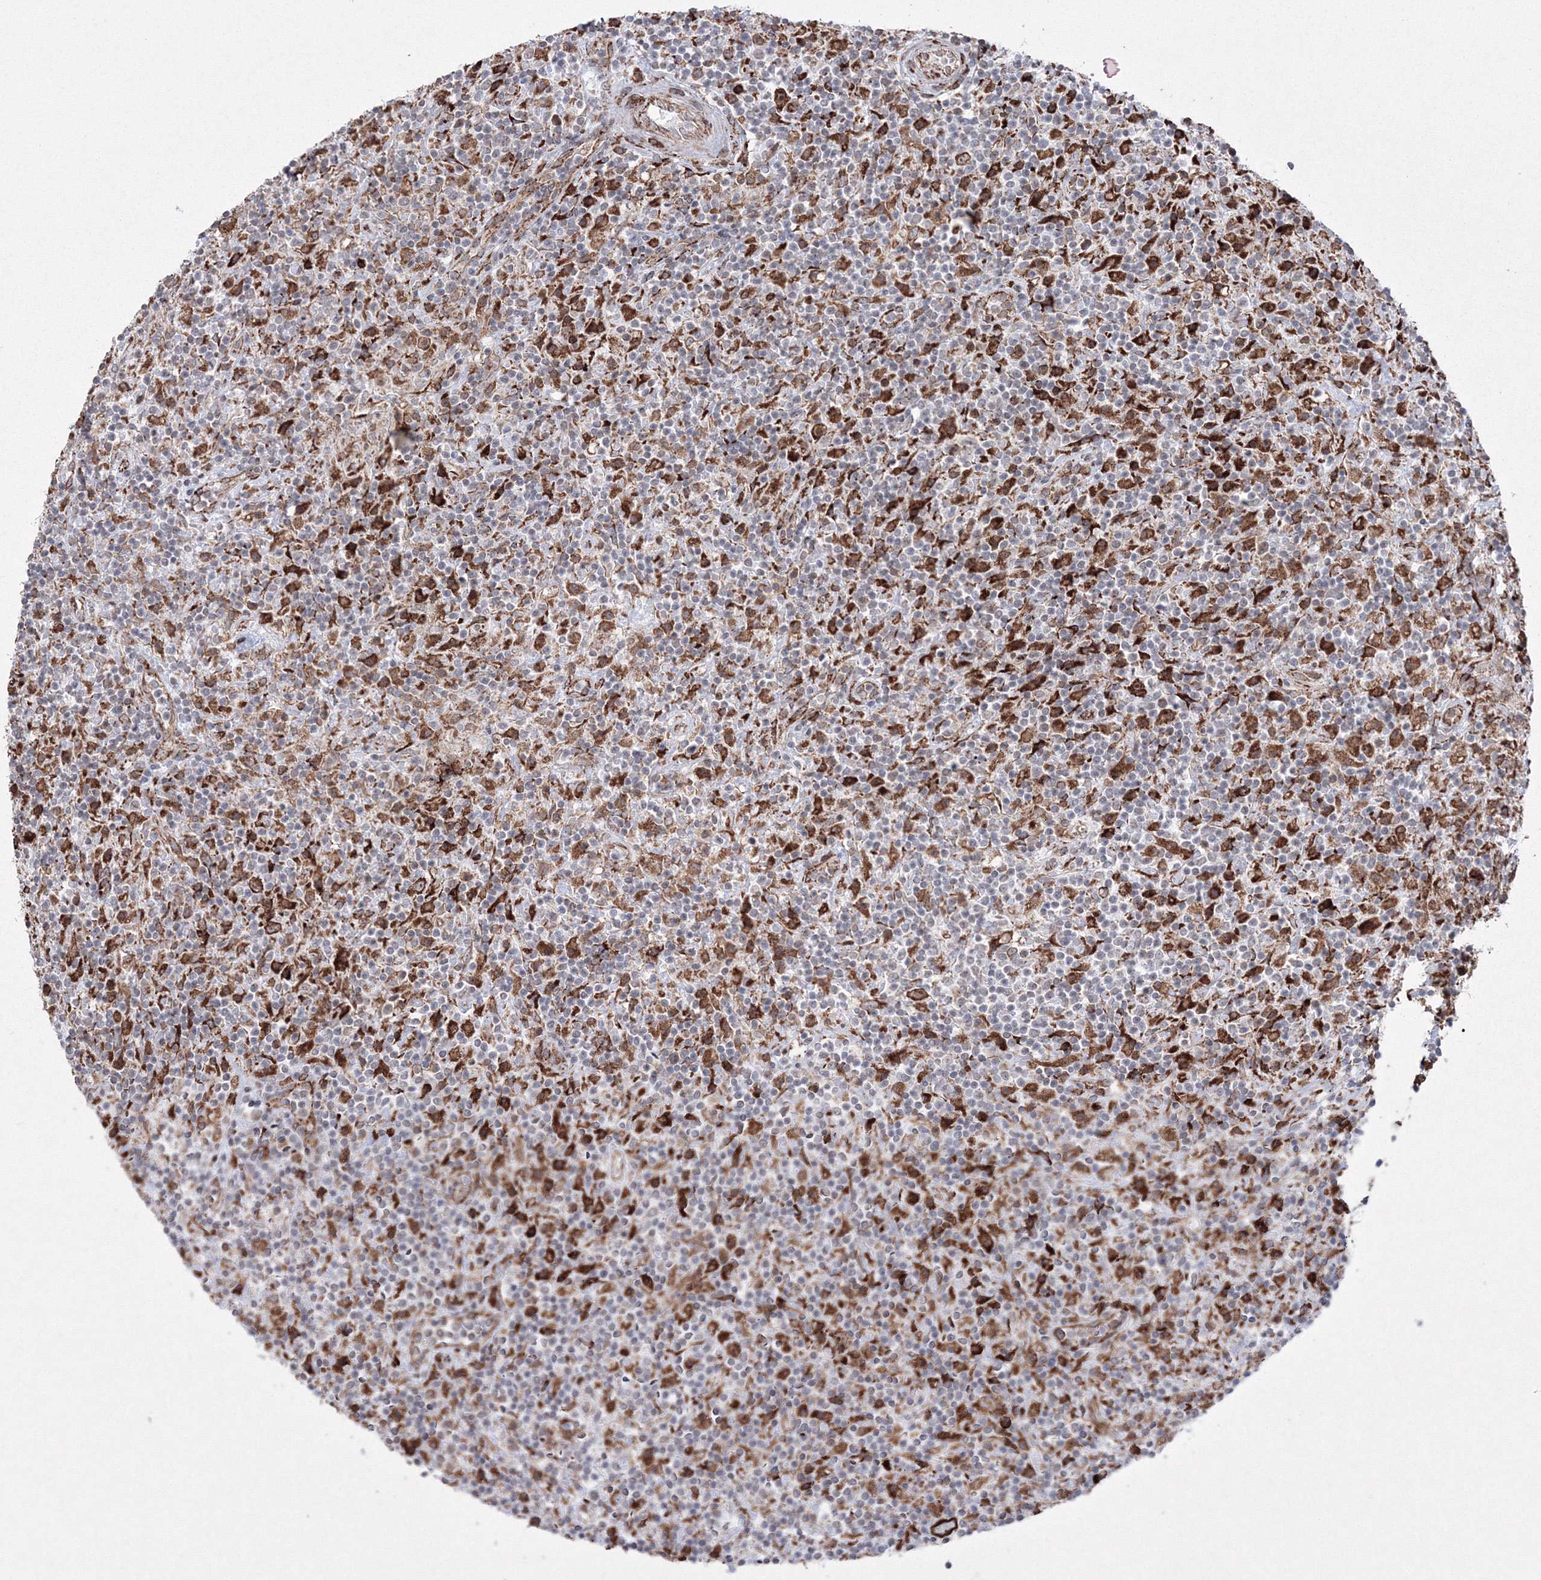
{"staining": {"intensity": "moderate", "quantity": ">75%", "location": "cytoplasmic/membranous"}, "tissue": "lymphoma", "cell_type": "Tumor cells", "image_type": "cancer", "snomed": [{"axis": "morphology", "description": "Hodgkin's disease, NOS"}, {"axis": "topography", "description": "Lymph node"}], "caption": "Lymphoma stained for a protein displays moderate cytoplasmic/membranous positivity in tumor cells. (DAB IHC, brown staining for protein, blue staining for nuclei).", "gene": "EFCAB12", "patient": {"sex": "male", "age": 70}}